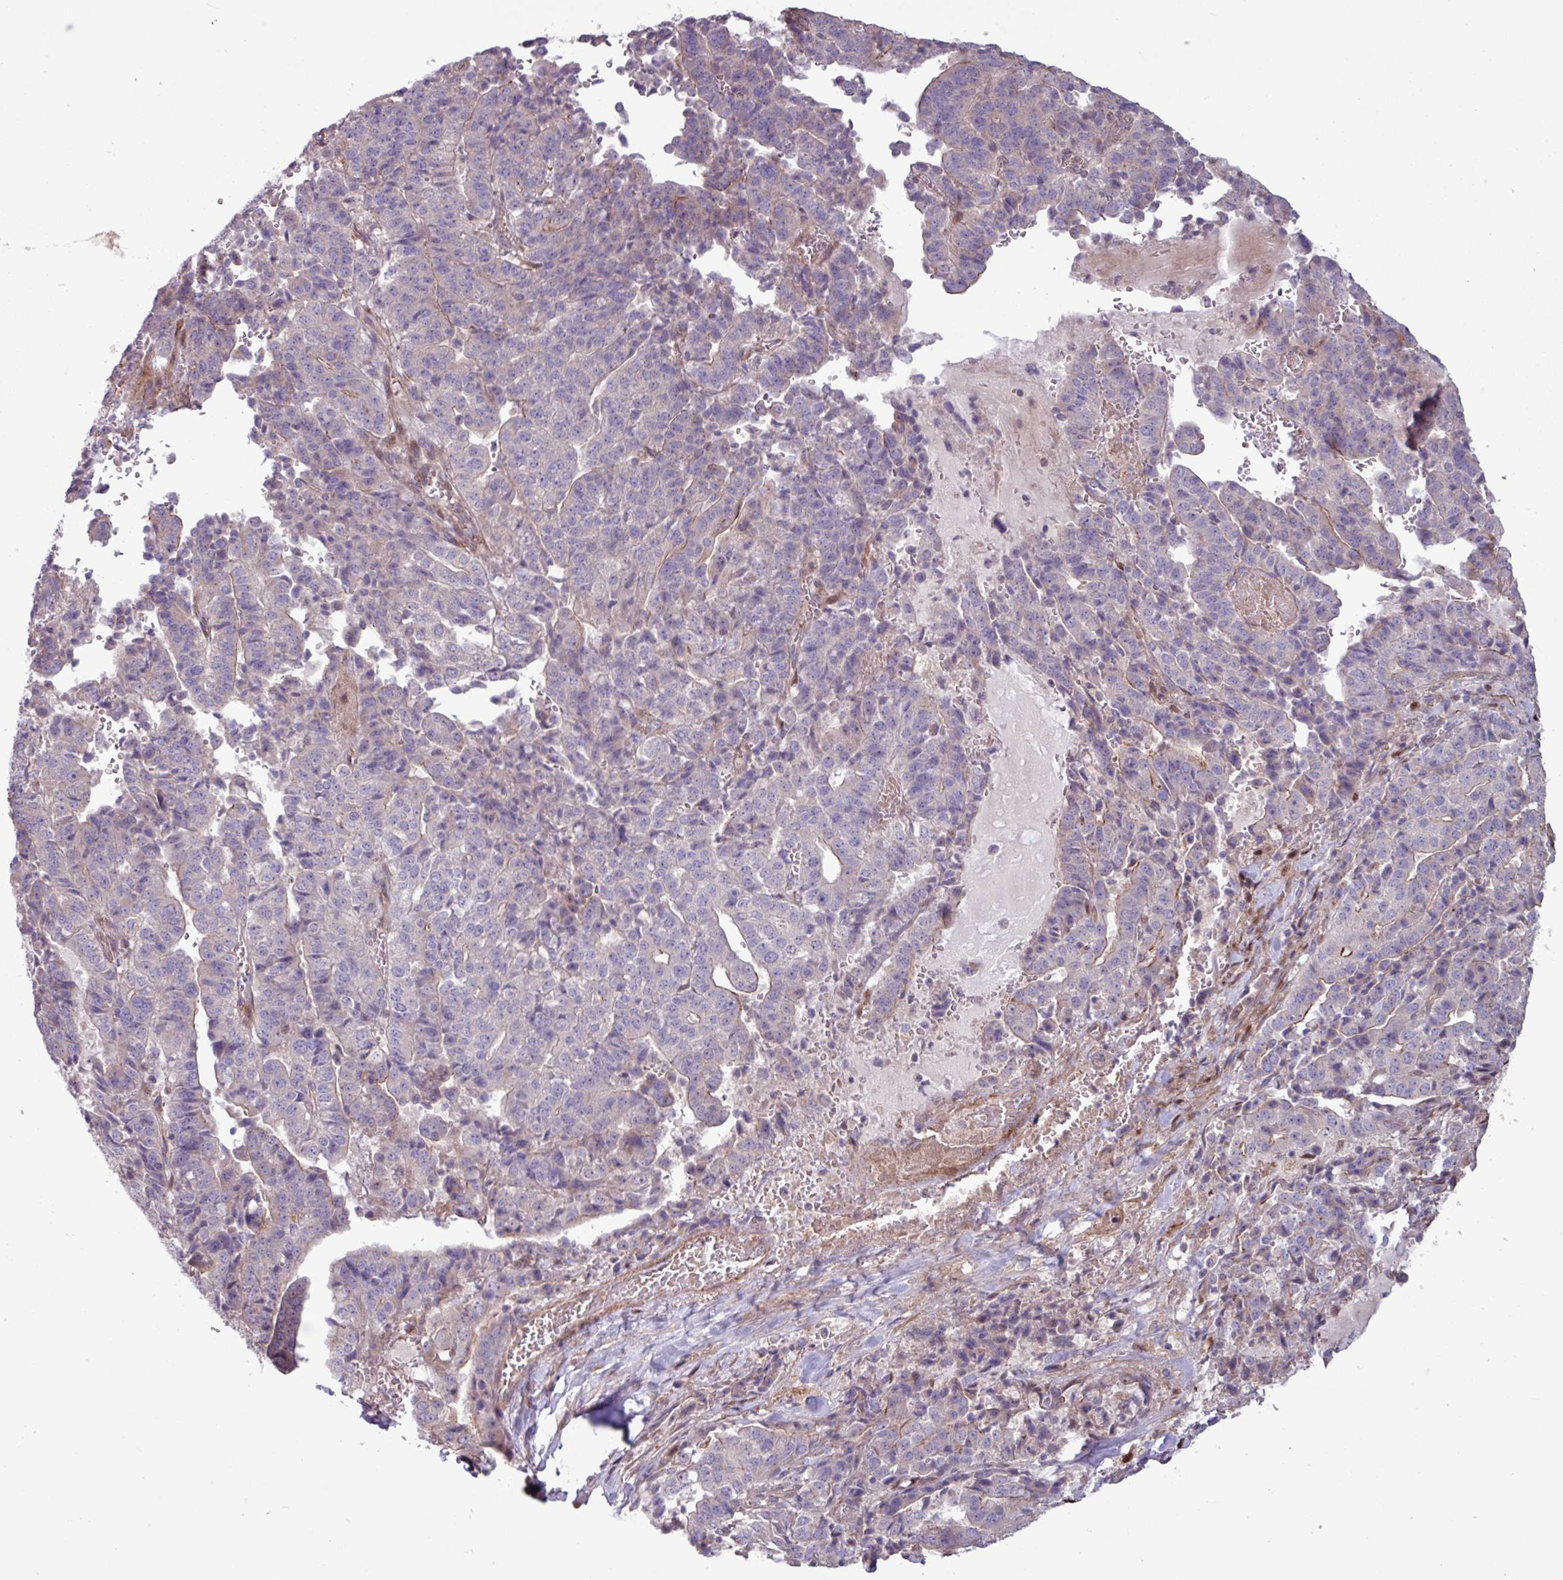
{"staining": {"intensity": "weak", "quantity": "<25%", "location": "cytoplasmic/membranous"}, "tissue": "stomach cancer", "cell_type": "Tumor cells", "image_type": "cancer", "snomed": [{"axis": "morphology", "description": "Adenocarcinoma, NOS"}, {"axis": "topography", "description": "Stomach"}], "caption": "The micrograph exhibits no significant expression in tumor cells of stomach adenocarcinoma.", "gene": "PDPR", "patient": {"sex": "male", "age": 48}}